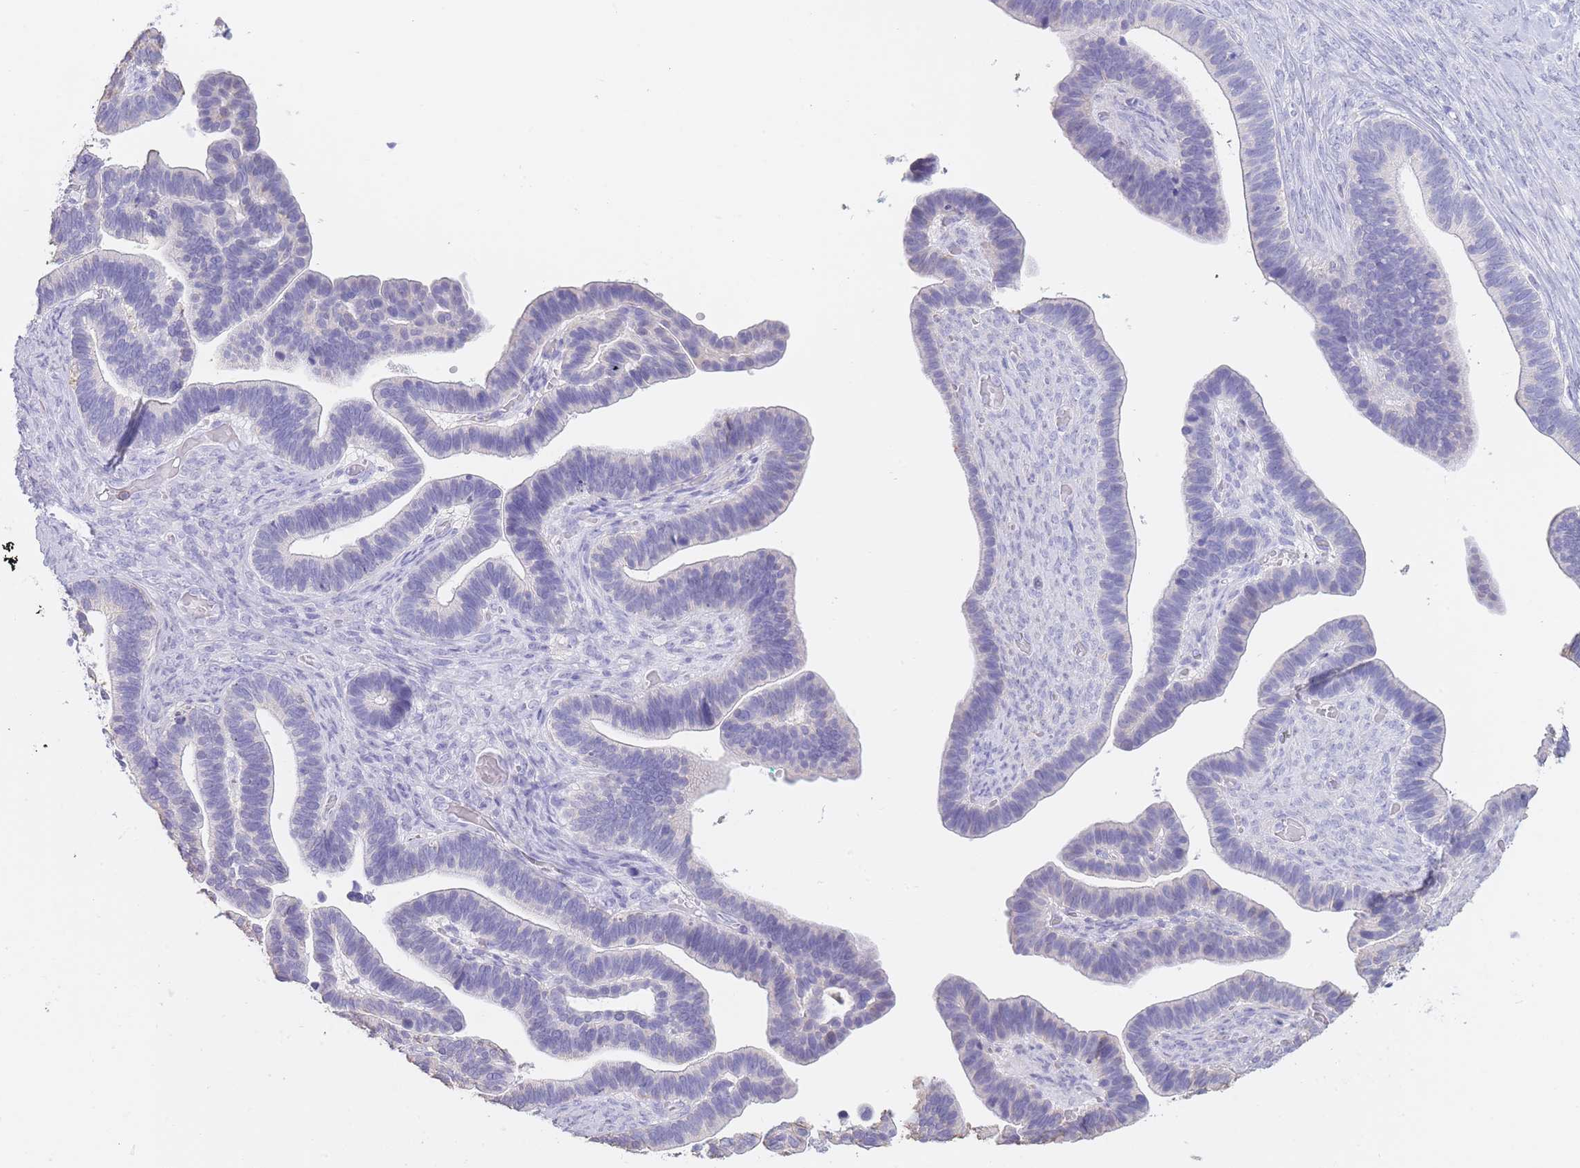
{"staining": {"intensity": "negative", "quantity": "none", "location": "none"}, "tissue": "ovarian cancer", "cell_type": "Tumor cells", "image_type": "cancer", "snomed": [{"axis": "morphology", "description": "Cystadenocarcinoma, serous, NOS"}, {"axis": "topography", "description": "Ovary"}], "caption": "An IHC histopathology image of ovarian cancer is shown. There is no staining in tumor cells of ovarian cancer.", "gene": "CD37", "patient": {"sex": "female", "age": 56}}